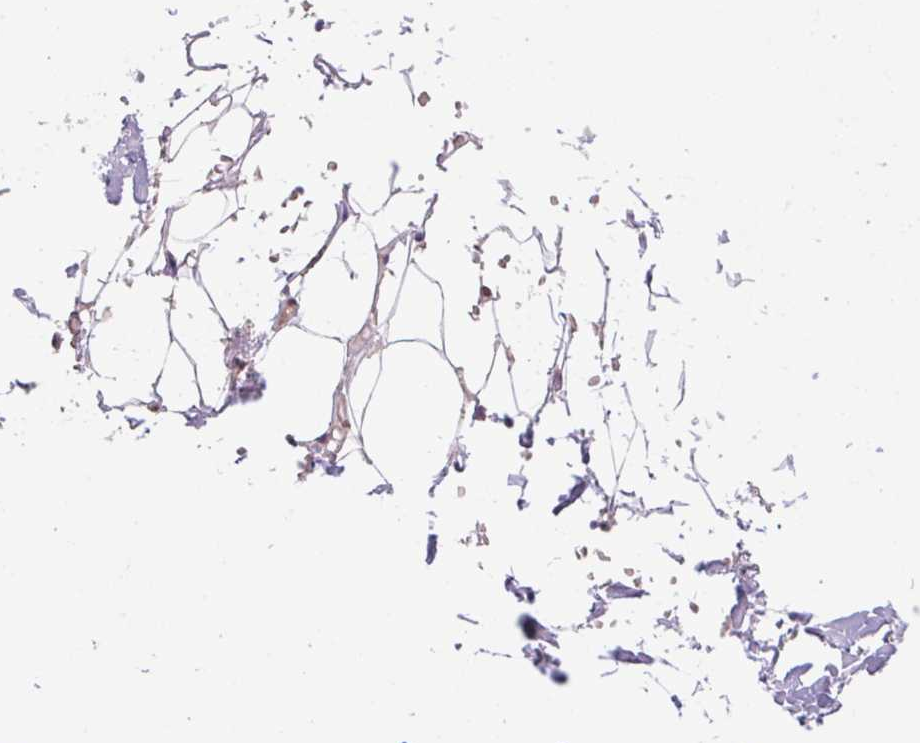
{"staining": {"intensity": "negative", "quantity": "none", "location": "none"}, "tissue": "adipose tissue", "cell_type": "Adipocytes", "image_type": "normal", "snomed": [{"axis": "morphology", "description": "Normal tissue, NOS"}, {"axis": "topography", "description": "Skin"}, {"axis": "topography", "description": "Peripheral nerve tissue"}], "caption": "This is an IHC histopathology image of unremarkable adipose tissue. There is no expression in adipocytes.", "gene": "VPS25", "patient": {"sex": "female", "age": 56}}